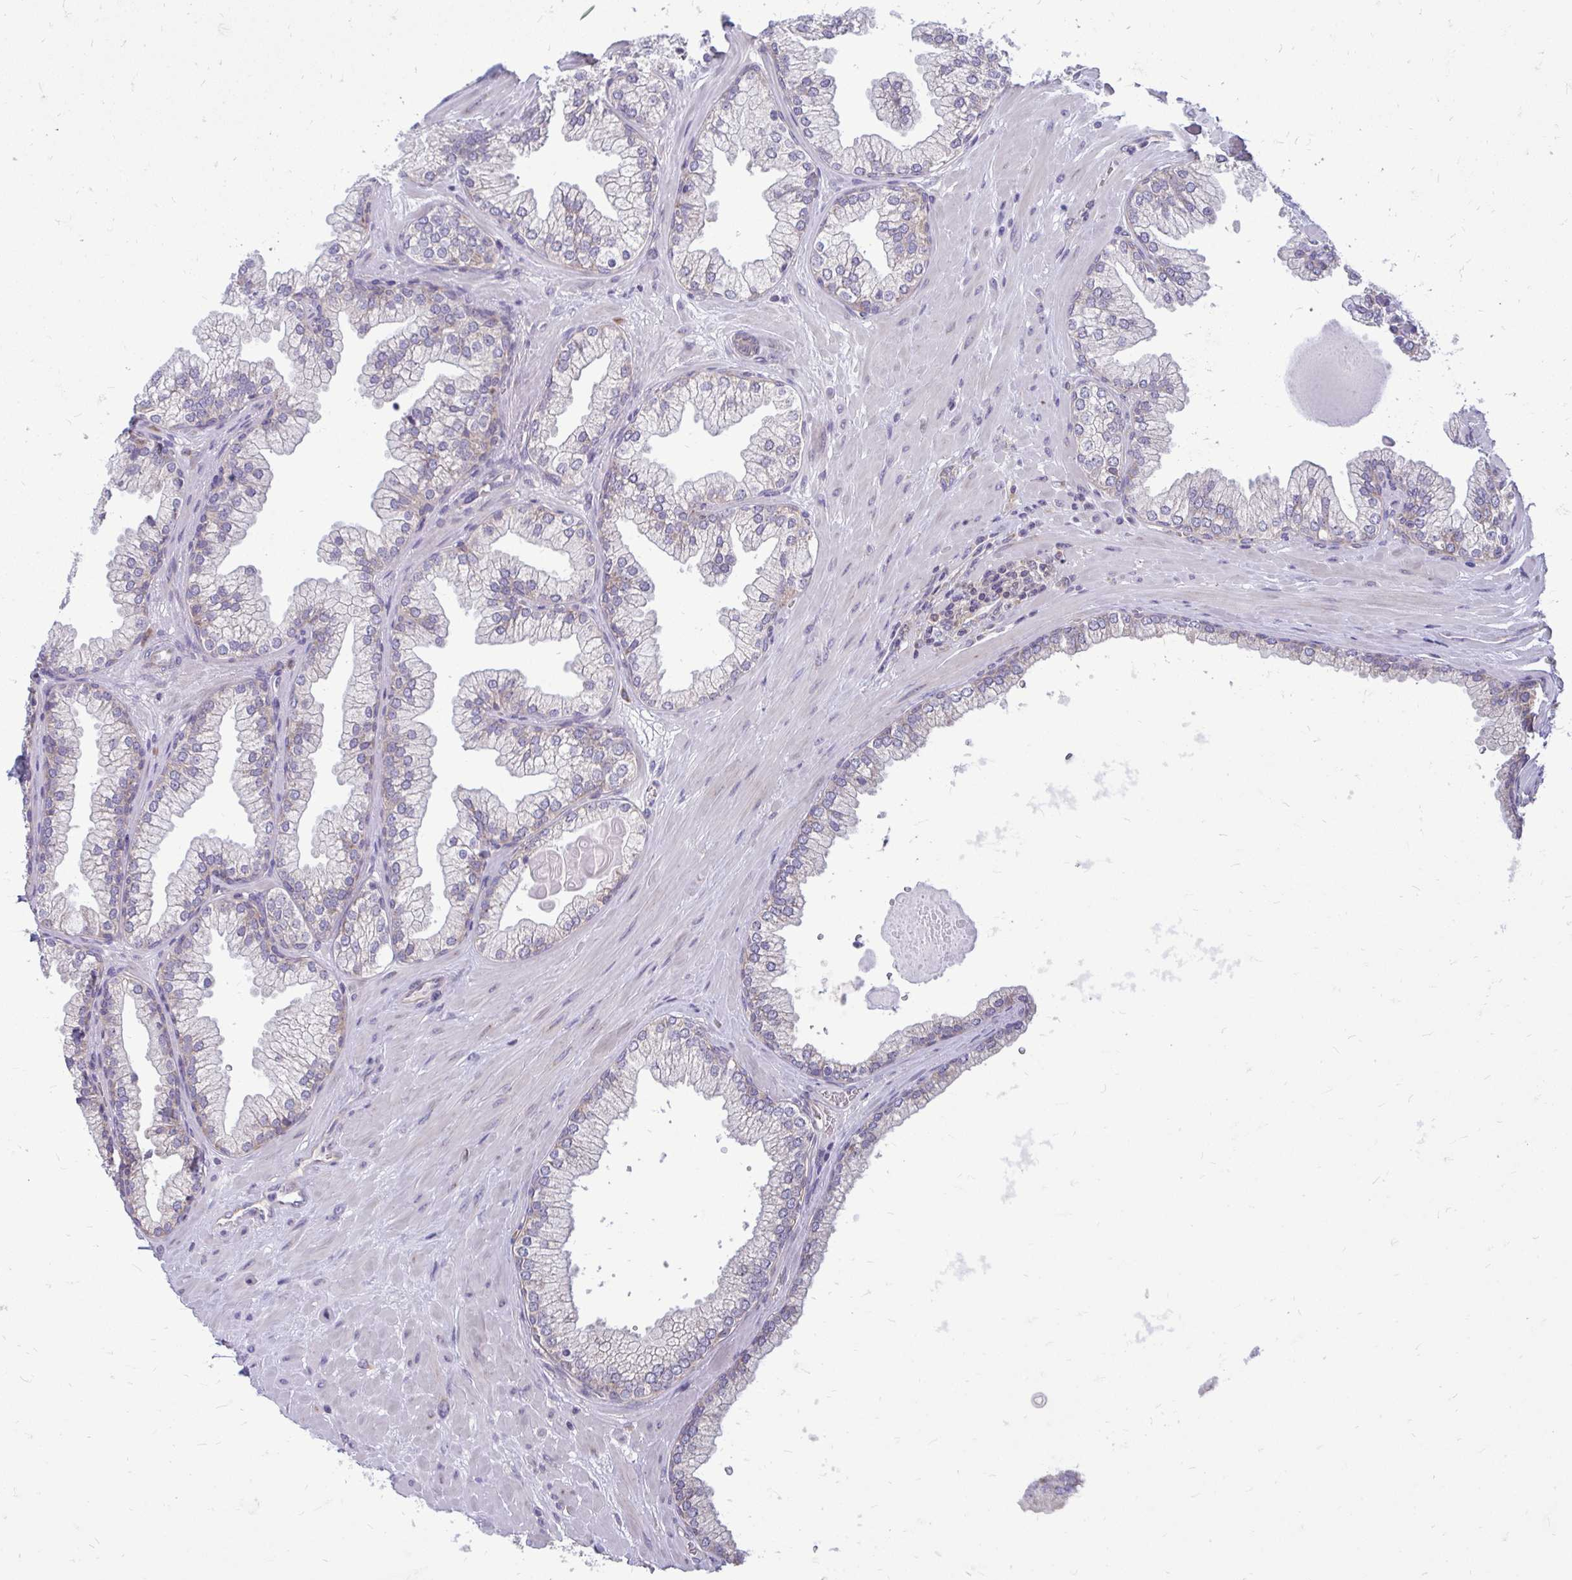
{"staining": {"intensity": "weak", "quantity": "25%-75%", "location": "cytoplasmic/membranous"}, "tissue": "prostate", "cell_type": "Glandular cells", "image_type": "normal", "snomed": [{"axis": "morphology", "description": "Normal tissue, NOS"}, {"axis": "topography", "description": "Prostate"}, {"axis": "topography", "description": "Peripheral nerve tissue"}], "caption": "Weak cytoplasmic/membranous staining for a protein is present in approximately 25%-75% of glandular cells of benign prostate using immunohistochemistry.", "gene": "RPLP2", "patient": {"sex": "male", "age": 61}}